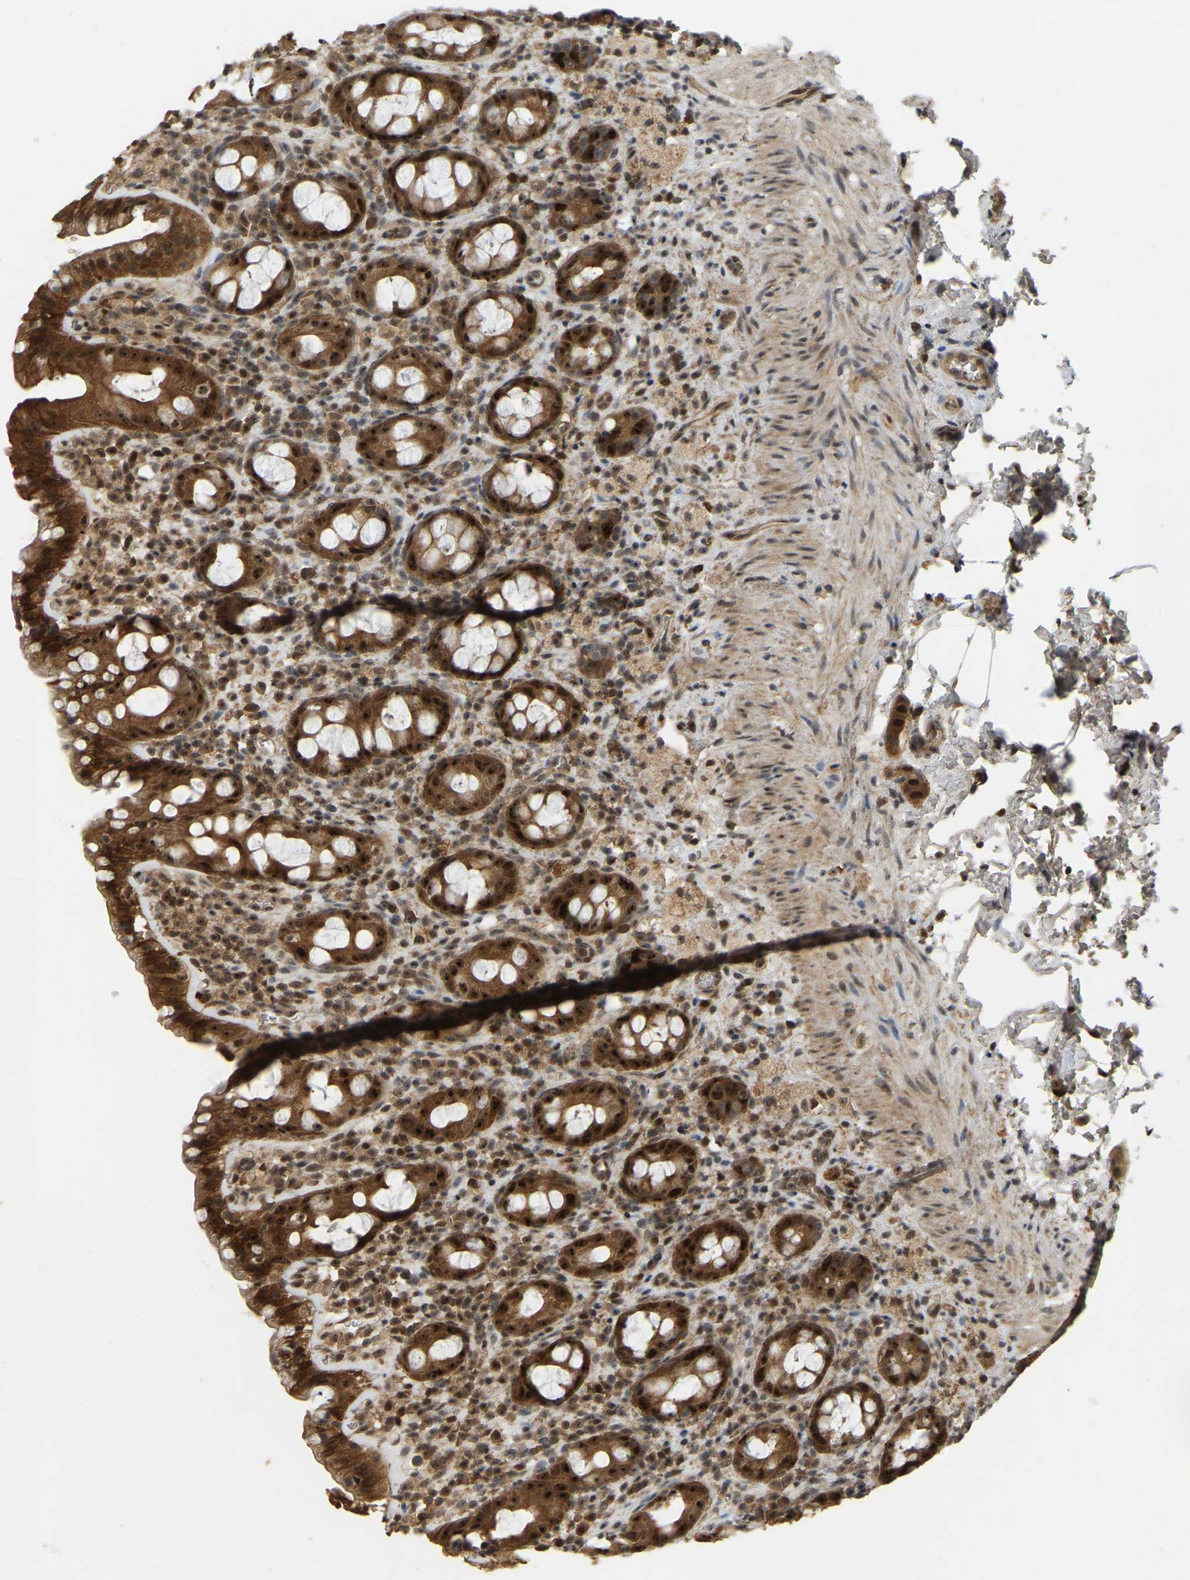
{"staining": {"intensity": "strong", "quantity": ">75%", "location": "cytoplasmic/membranous,nuclear"}, "tissue": "rectum", "cell_type": "Glandular cells", "image_type": "normal", "snomed": [{"axis": "morphology", "description": "Normal tissue, NOS"}, {"axis": "topography", "description": "Rectum"}], "caption": "Brown immunohistochemical staining in normal human rectum displays strong cytoplasmic/membranous,nuclear staining in approximately >75% of glandular cells.", "gene": "BRF2", "patient": {"sex": "male", "age": 44}}